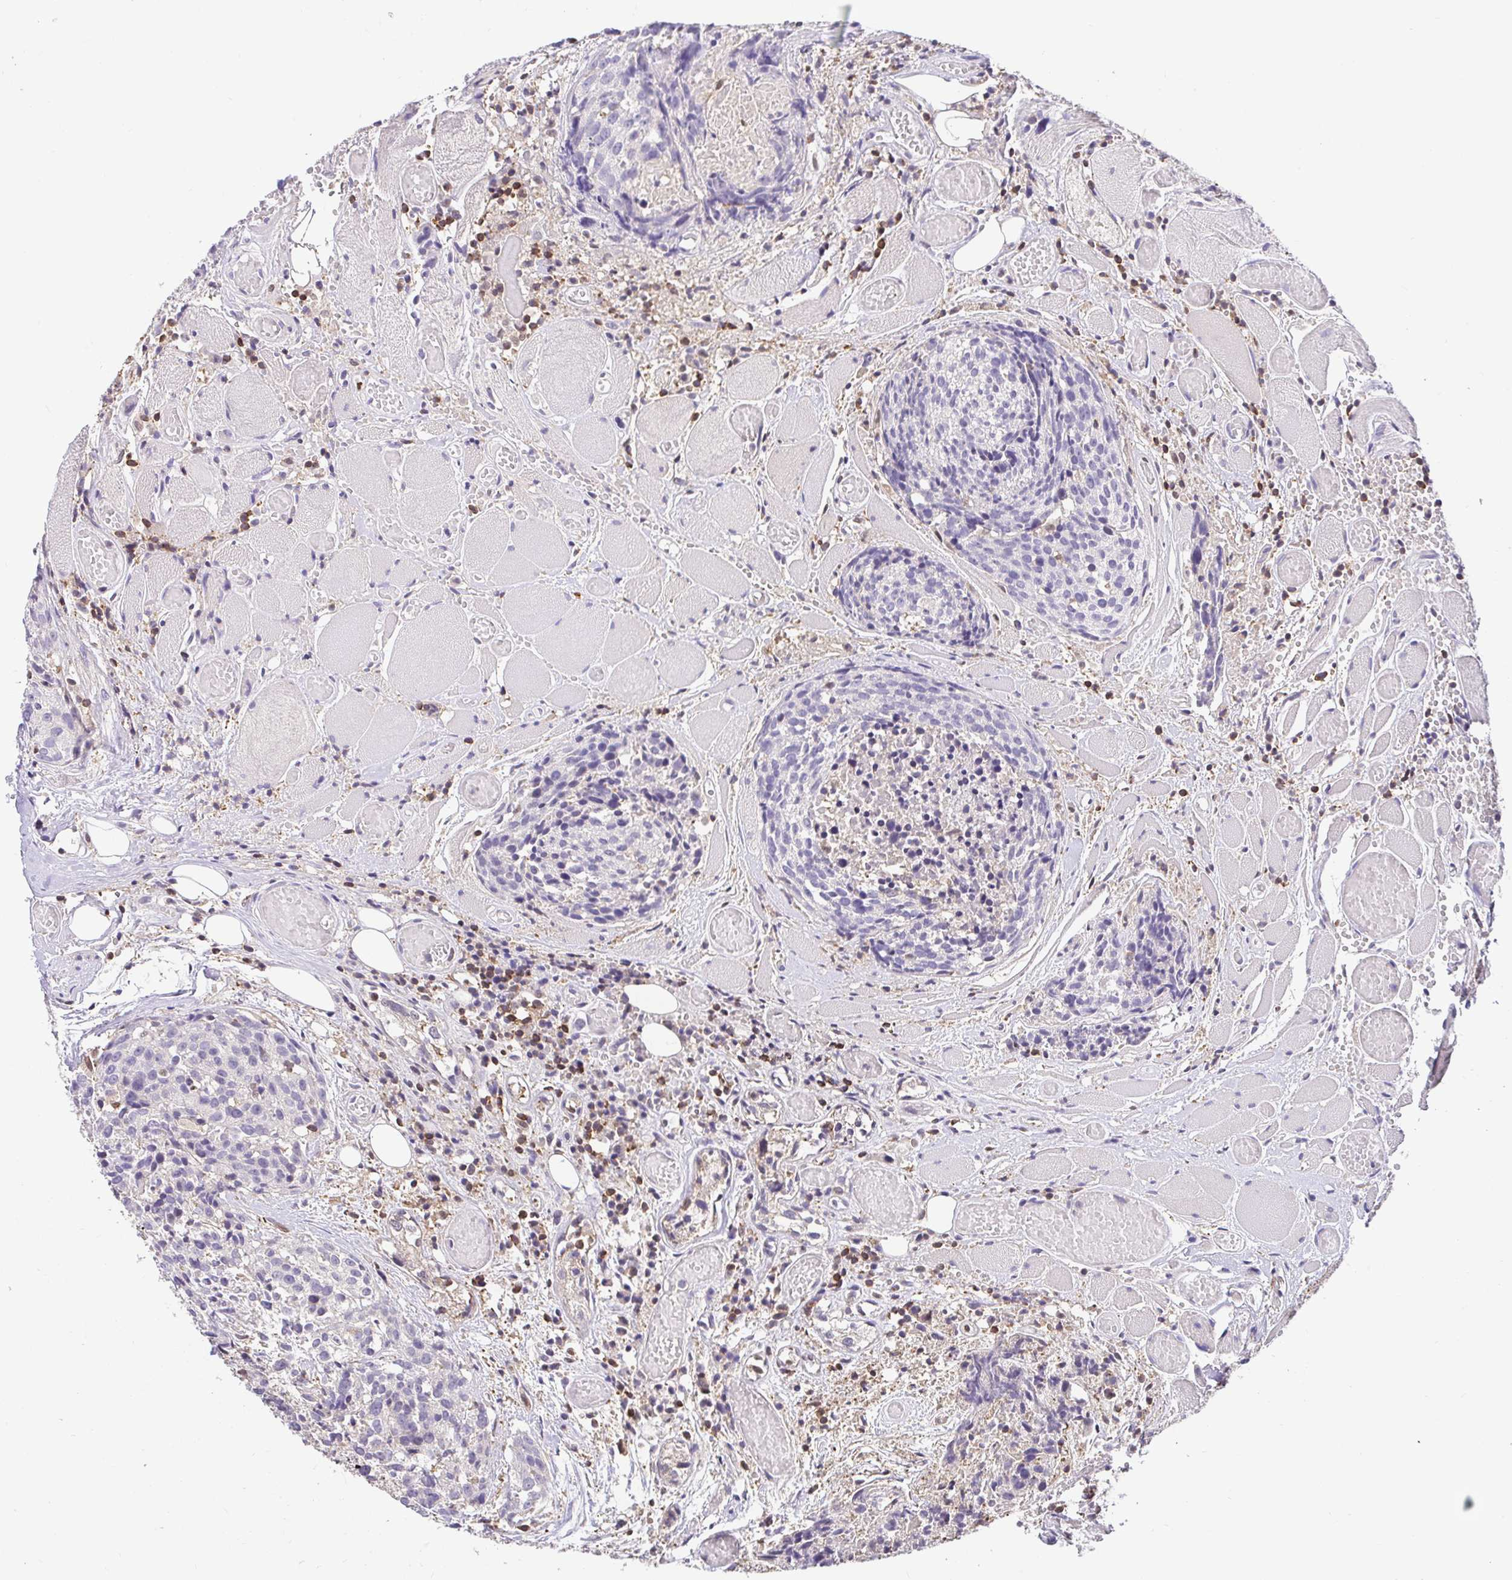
{"staining": {"intensity": "negative", "quantity": "none", "location": "none"}, "tissue": "head and neck cancer", "cell_type": "Tumor cells", "image_type": "cancer", "snomed": [{"axis": "morphology", "description": "Squamous cell carcinoma, NOS"}, {"axis": "topography", "description": "Oral tissue"}, {"axis": "topography", "description": "Head-Neck"}], "caption": "The histopathology image displays no staining of tumor cells in head and neck cancer (squamous cell carcinoma). (IHC, brightfield microscopy, high magnification).", "gene": "SKAP1", "patient": {"sex": "male", "age": 64}}